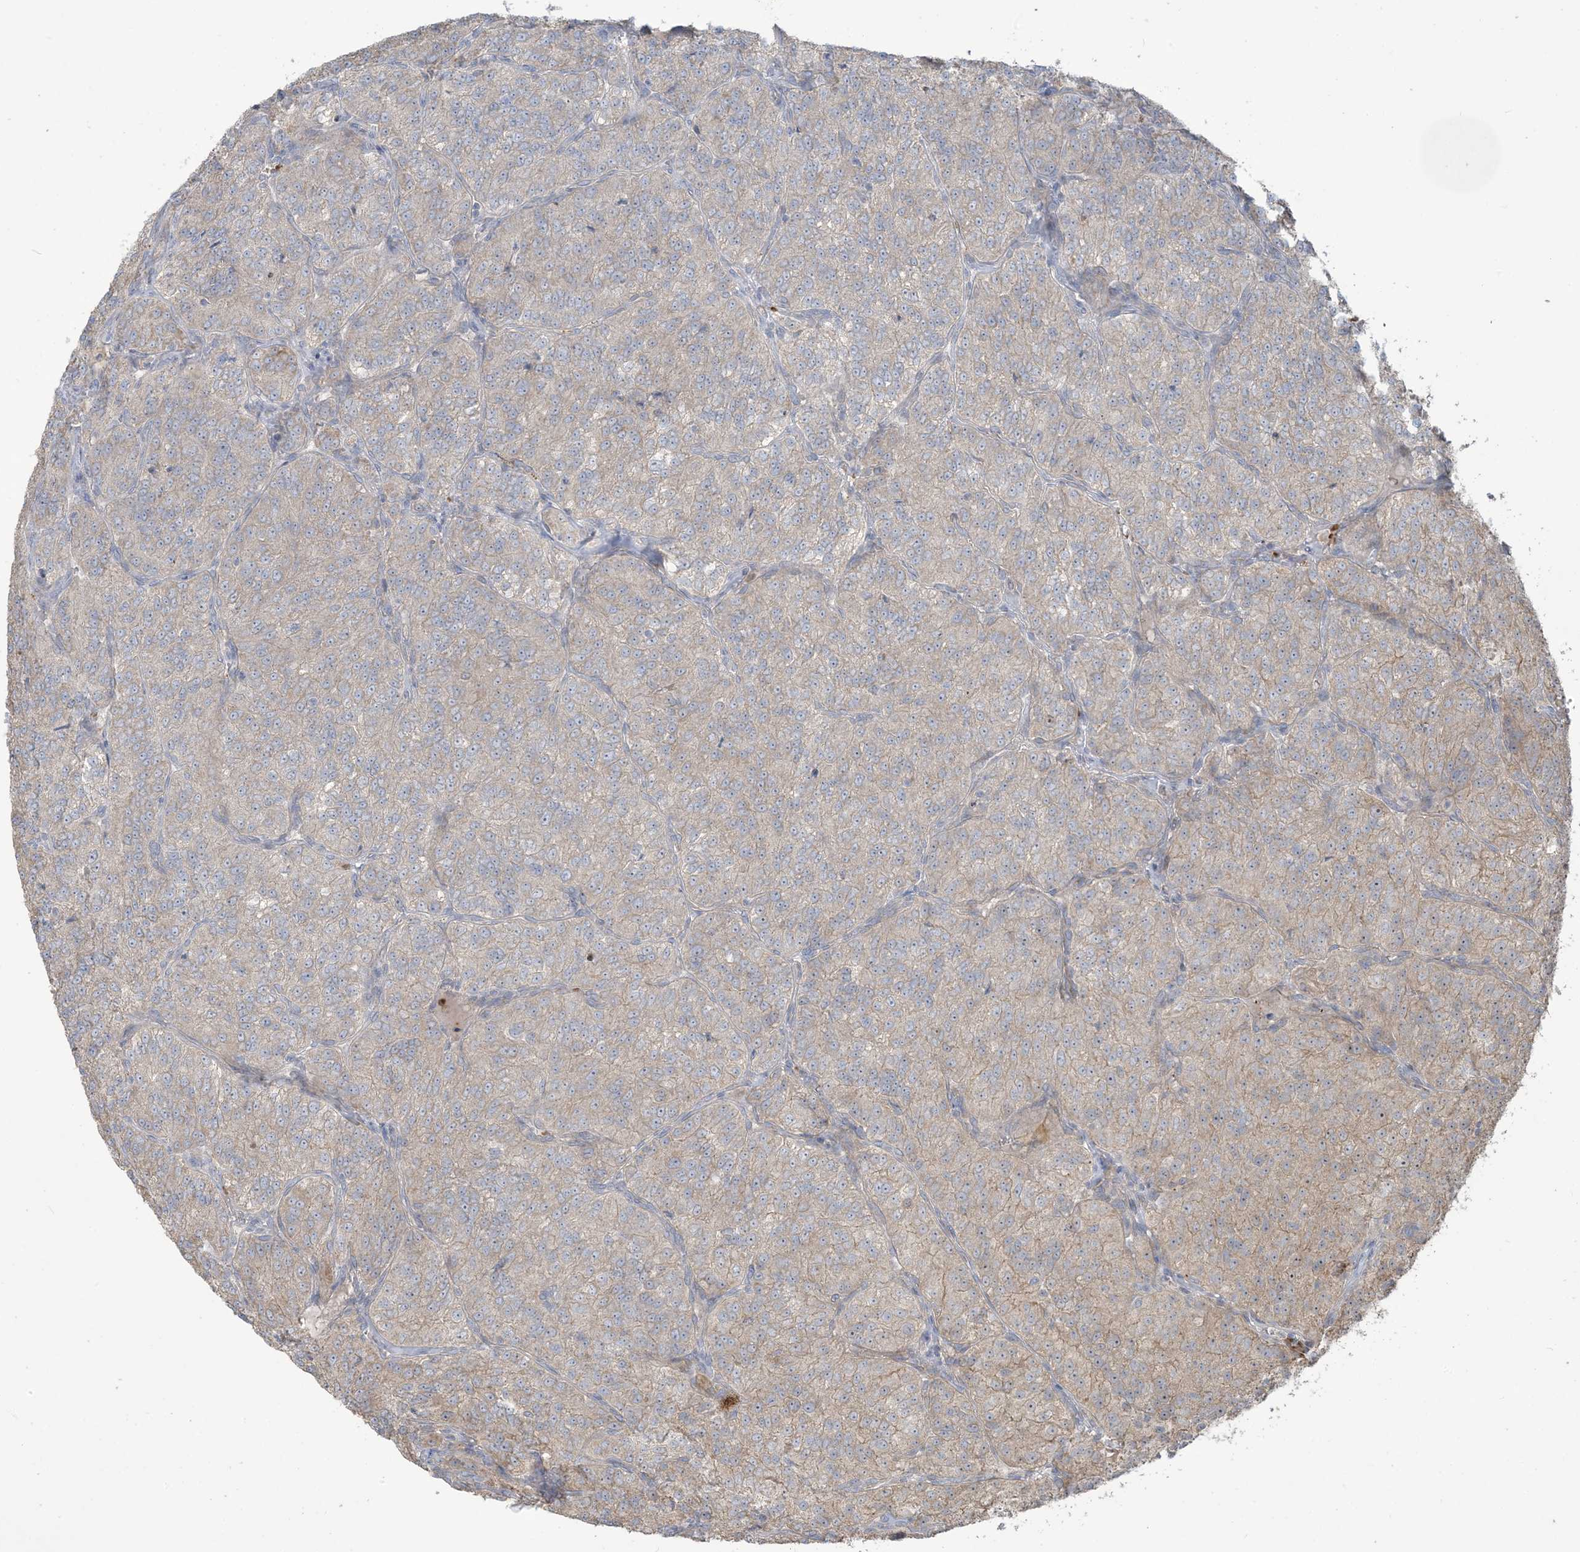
{"staining": {"intensity": "negative", "quantity": "none", "location": "none"}, "tissue": "renal cancer", "cell_type": "Tumor cells", "image_type": "cancer", "snomed": [{"axis": "morphology", "description": "Adenocarcinoma, NOS"}, {"axis": "topography", "description": "Kidney"}], "caption": "Histopathology image shows no protein expression in tumor cells of renal adenocarcinoma tissue. (DAB immunohistochemistry visualized using brightfield microscopy, high magnification).", "gene": "KLHL18", "patient": {"sex": "female", "age": 63}}